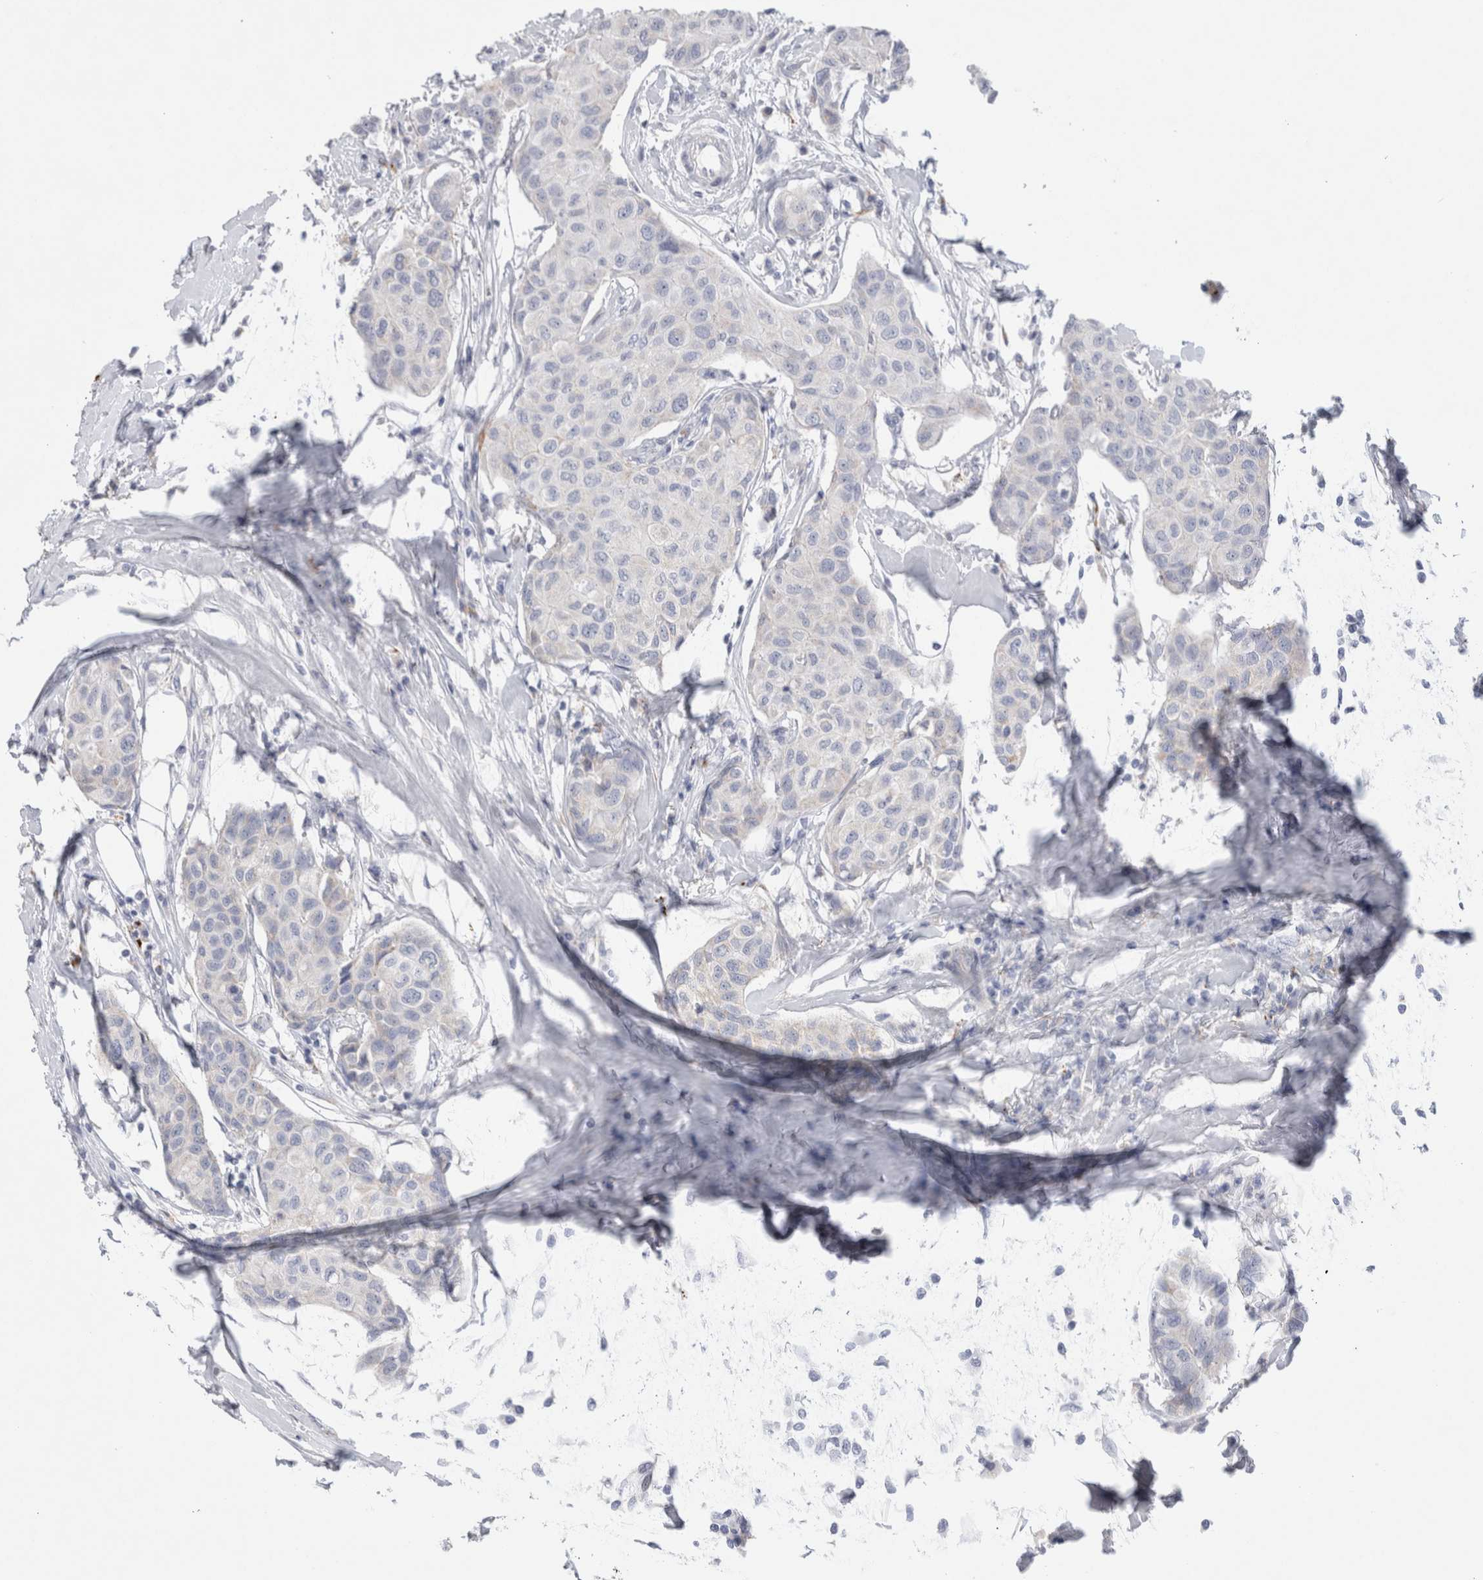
{"staining": {"intensity": "negative", "quantity": "none", "location": "none"}, "tissue": "breast cancer", "cell_type": "Tumor cells", "image_type": "cancer", "snomed": [{"axis": "morphology", "description": "Duct carcinoma"}, {"axis": "topography", "description": "Breast"}], "caption": "Immunohistochemistry (IHC) histopathology image of neoplastic tissue: breast cancer stained with DAB (3,3'-diaminobenzidine) demonstrates no significant protein staining in tumor cells.", "gene": "GAA", "patient": {"sex": "female", "age": 80}}